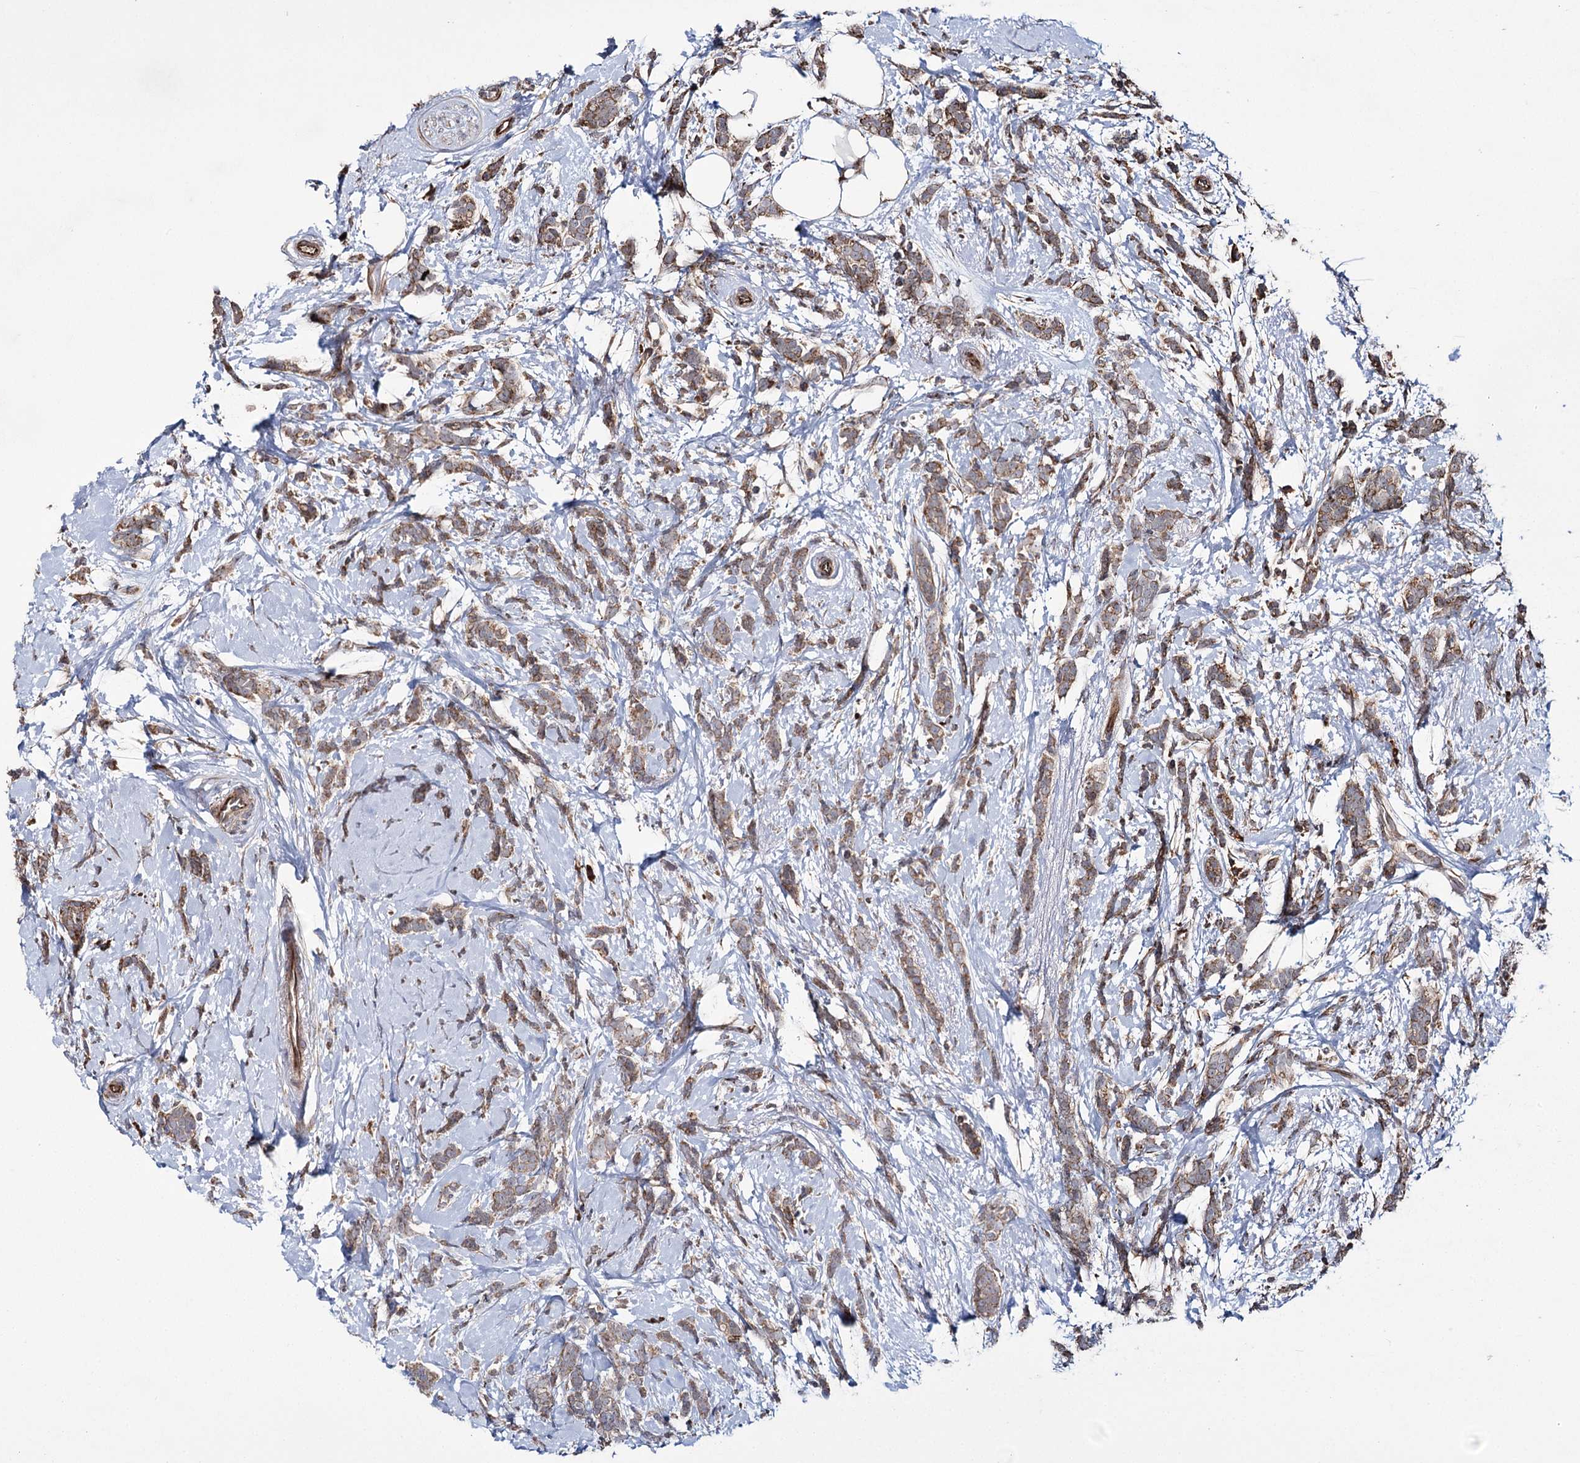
{"staining": {"intensity": "moderate", "quantity": "25%-75%", "location": "cytoplasmic/membranous"}, "tissue": "breast cancer", "cell_type": "Tumor cells", "image_type": "cancer", "snomed": [{"axis": "morphology", "description": "Lobular carcinoma"}, {"axis": "topography", "description": "Breast"}], "caption": "Approximately 25%-75% of tumor cells in human breast cancer show moderate cytoplasmic/membranous protein expression as visualized by brown immunohistochemical staining.", "gene": "HECTD2", "patient": {"sex": "female", "age": 58}}